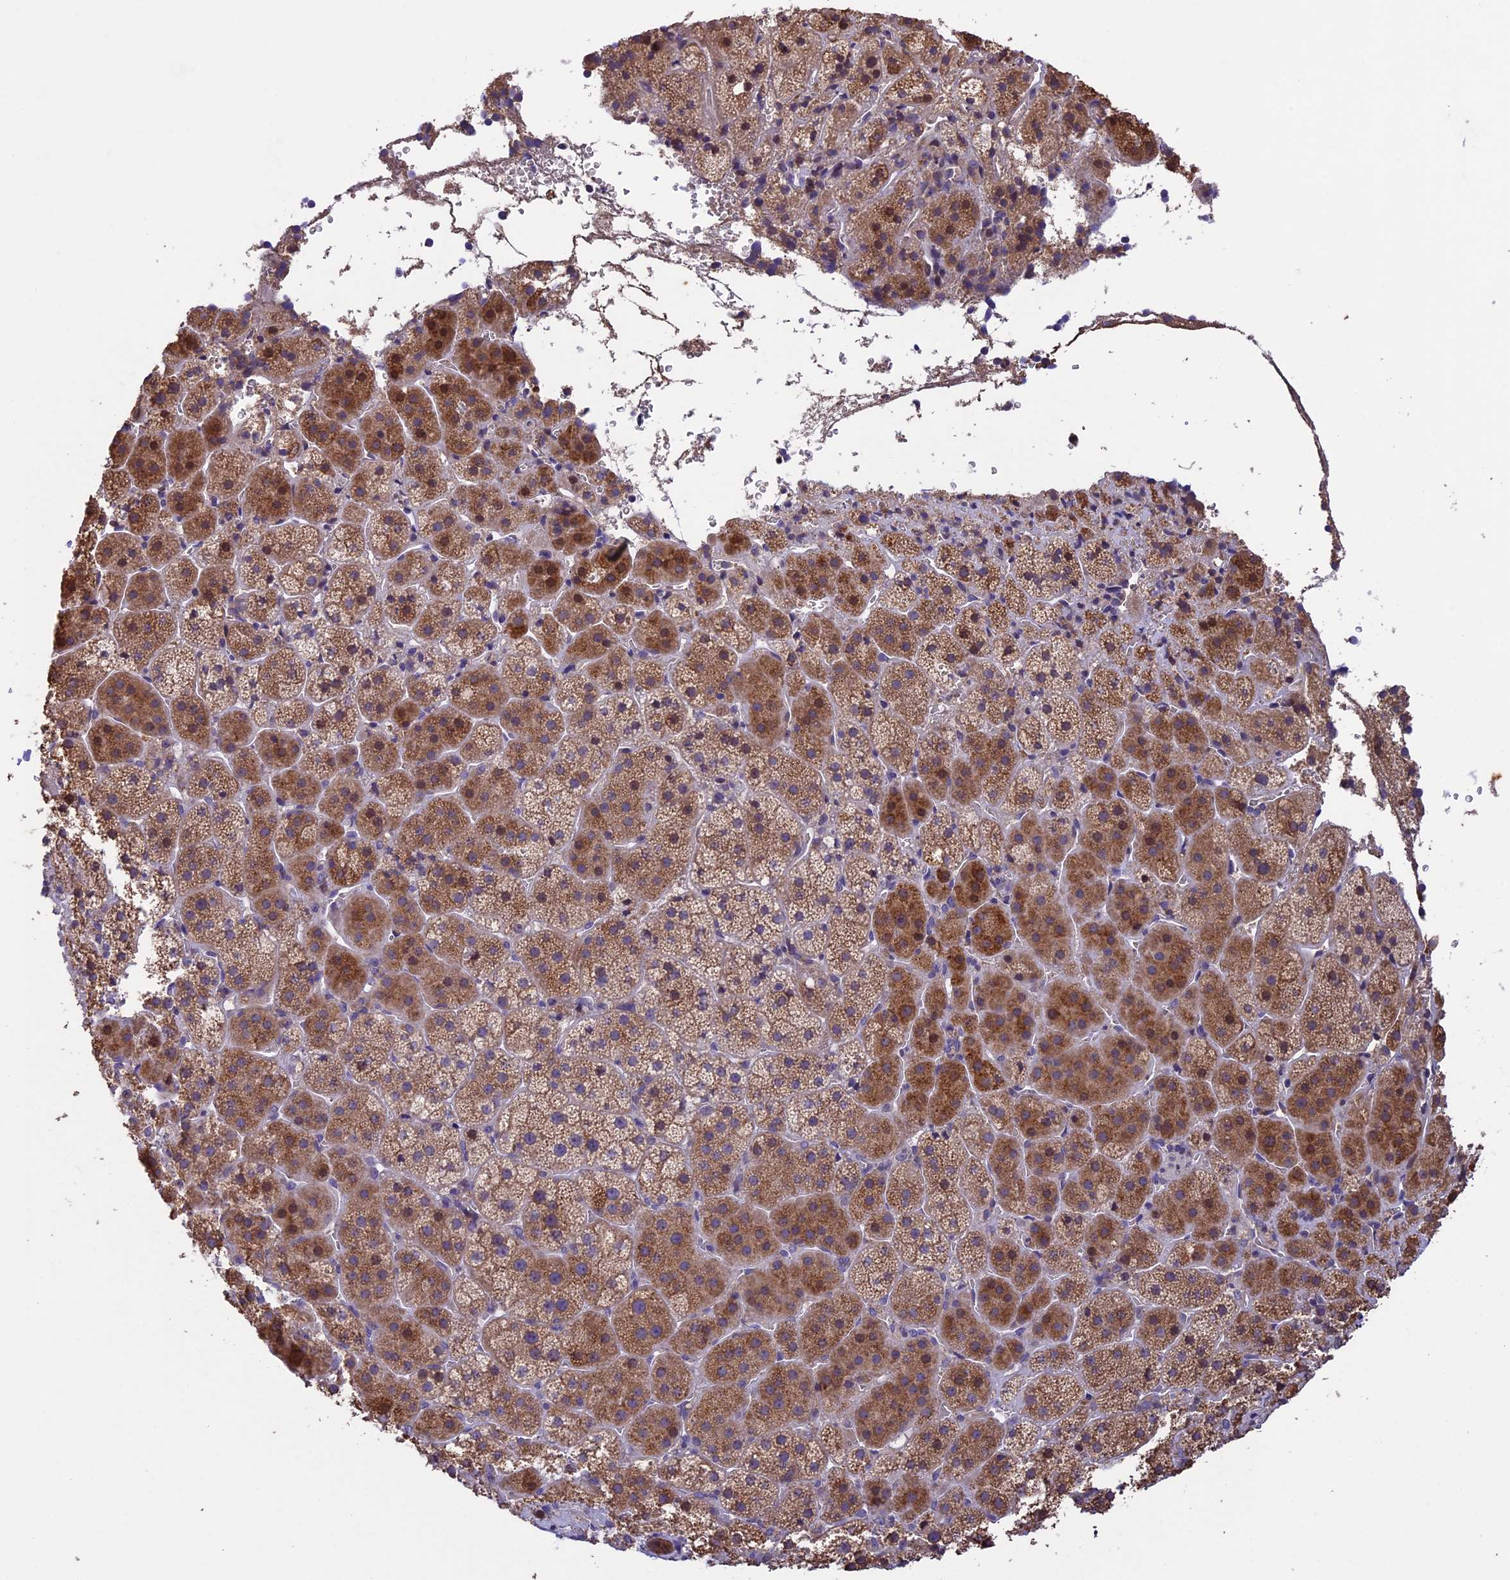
{"staining": {"intensity": "moderate", "quantity": ">75%", "location": "cytoplasmic/membranous"}, "tissue": "adrenal gland", "cell_type": "Glandular cells", "image_type": "normal", "snomed": [{"axis": "morphology", "description": "Normal tissue, NOS"}, {"axis": "topography", "description": "Adrenal gland"}], "caption": "A brown stain labels moderate cytoplasmic/membranous expression of a protein in glandular cells of unremarkable adrenal gland. (IHC, brightfield microscopy, high magnification).", "gene": "DMRTA2", "patient": {"sex": "female", "age": 44}}